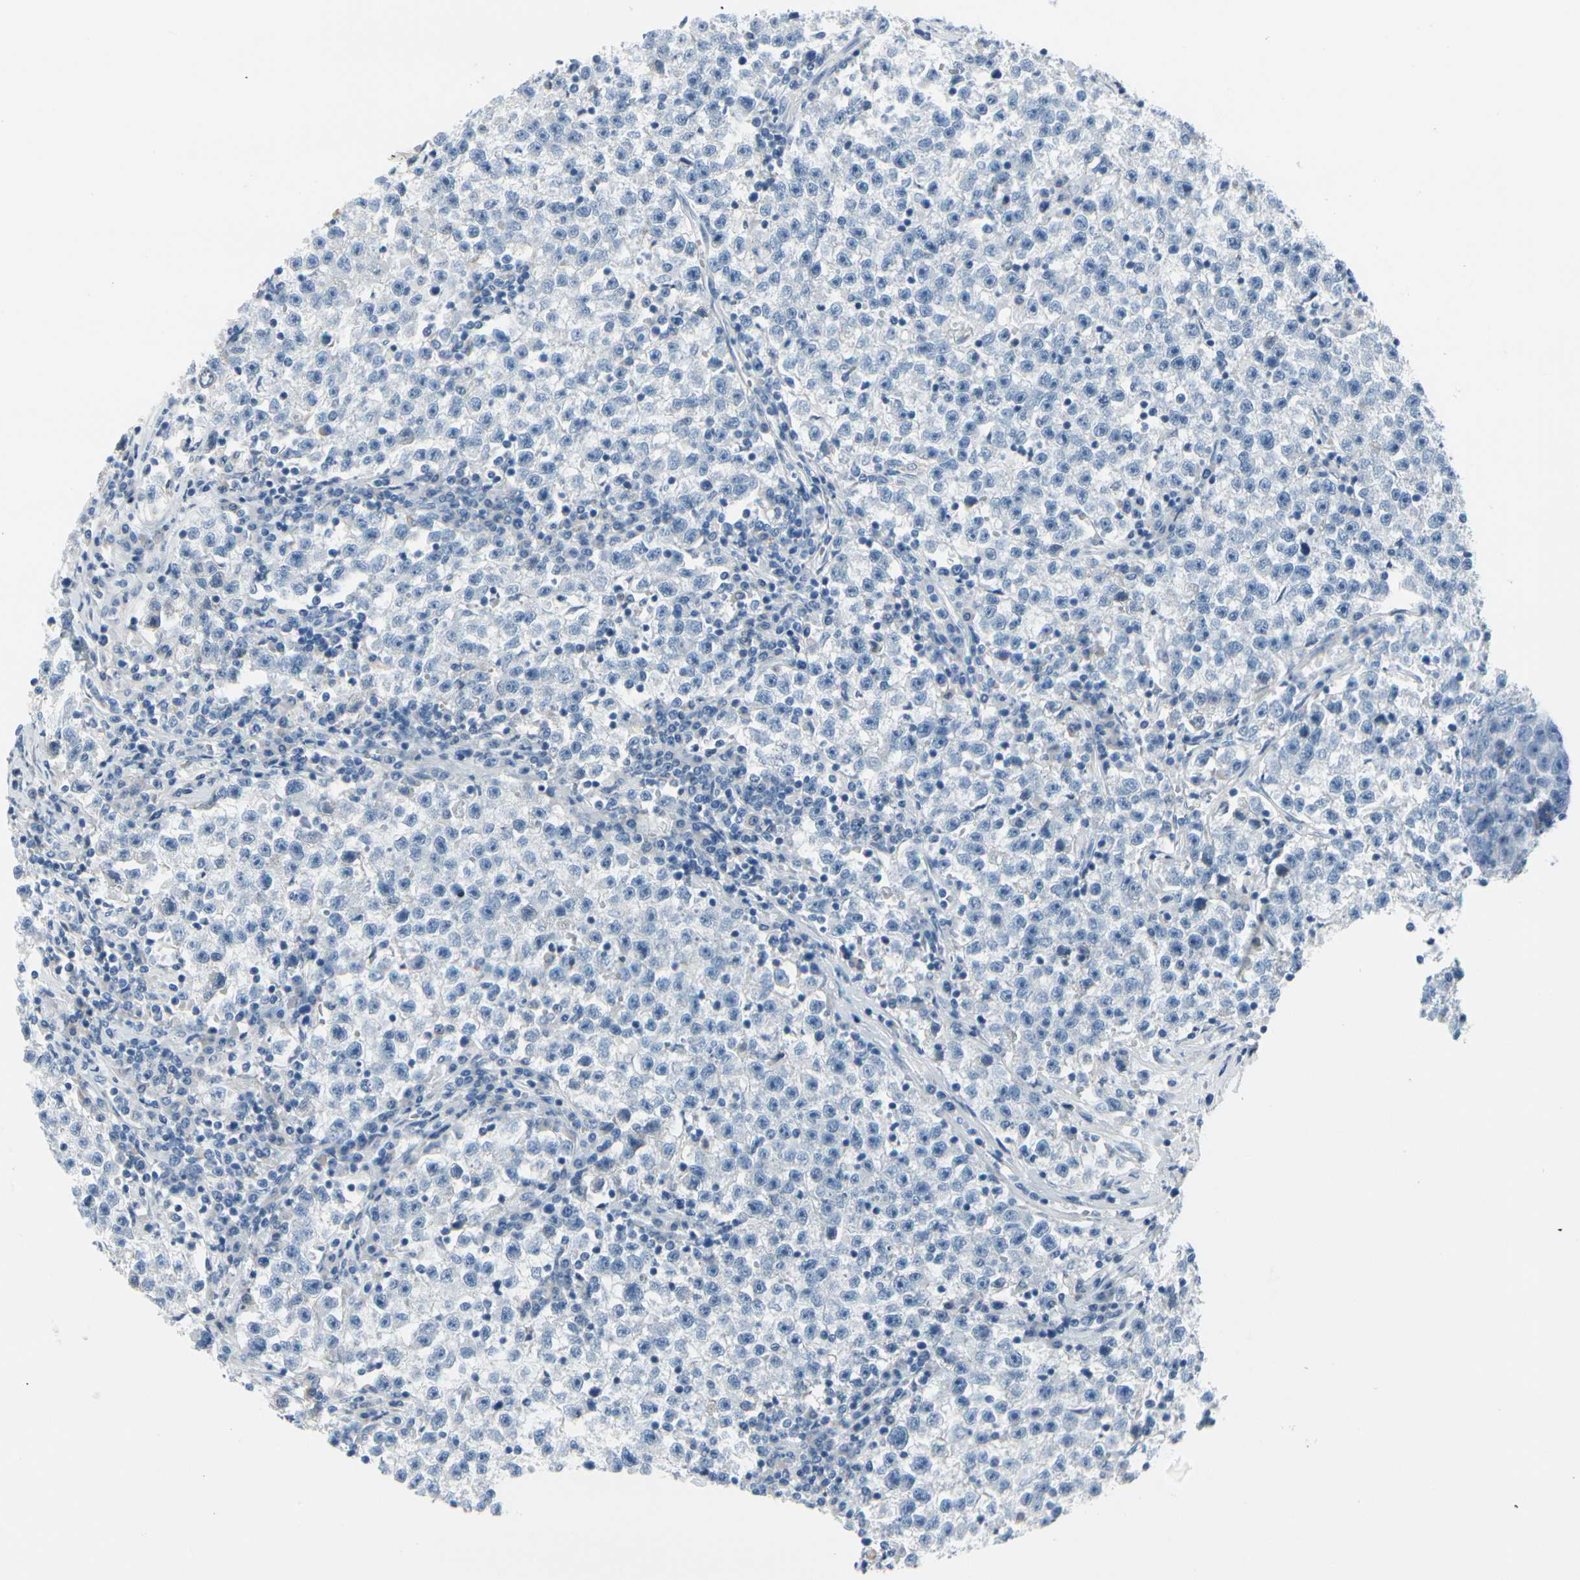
{"staining": {"intensity": "negative", "quantity": "none", "location": "none"}, "tissue": "testis cancer", "cell_type": "Tumor cells", "image_type": "cancer", "snomed": [{"axis": "morphology", "description": "Seminoma, NOS"}, {"axis": "topography", "description": "Testis"}], "caption": "Testis cancer stained for a protein using immunohistochemistry (IHC) displays no staining tumor cells.", "gene": "MUC5B", "patient": {"sex": "male", "age": 22}}